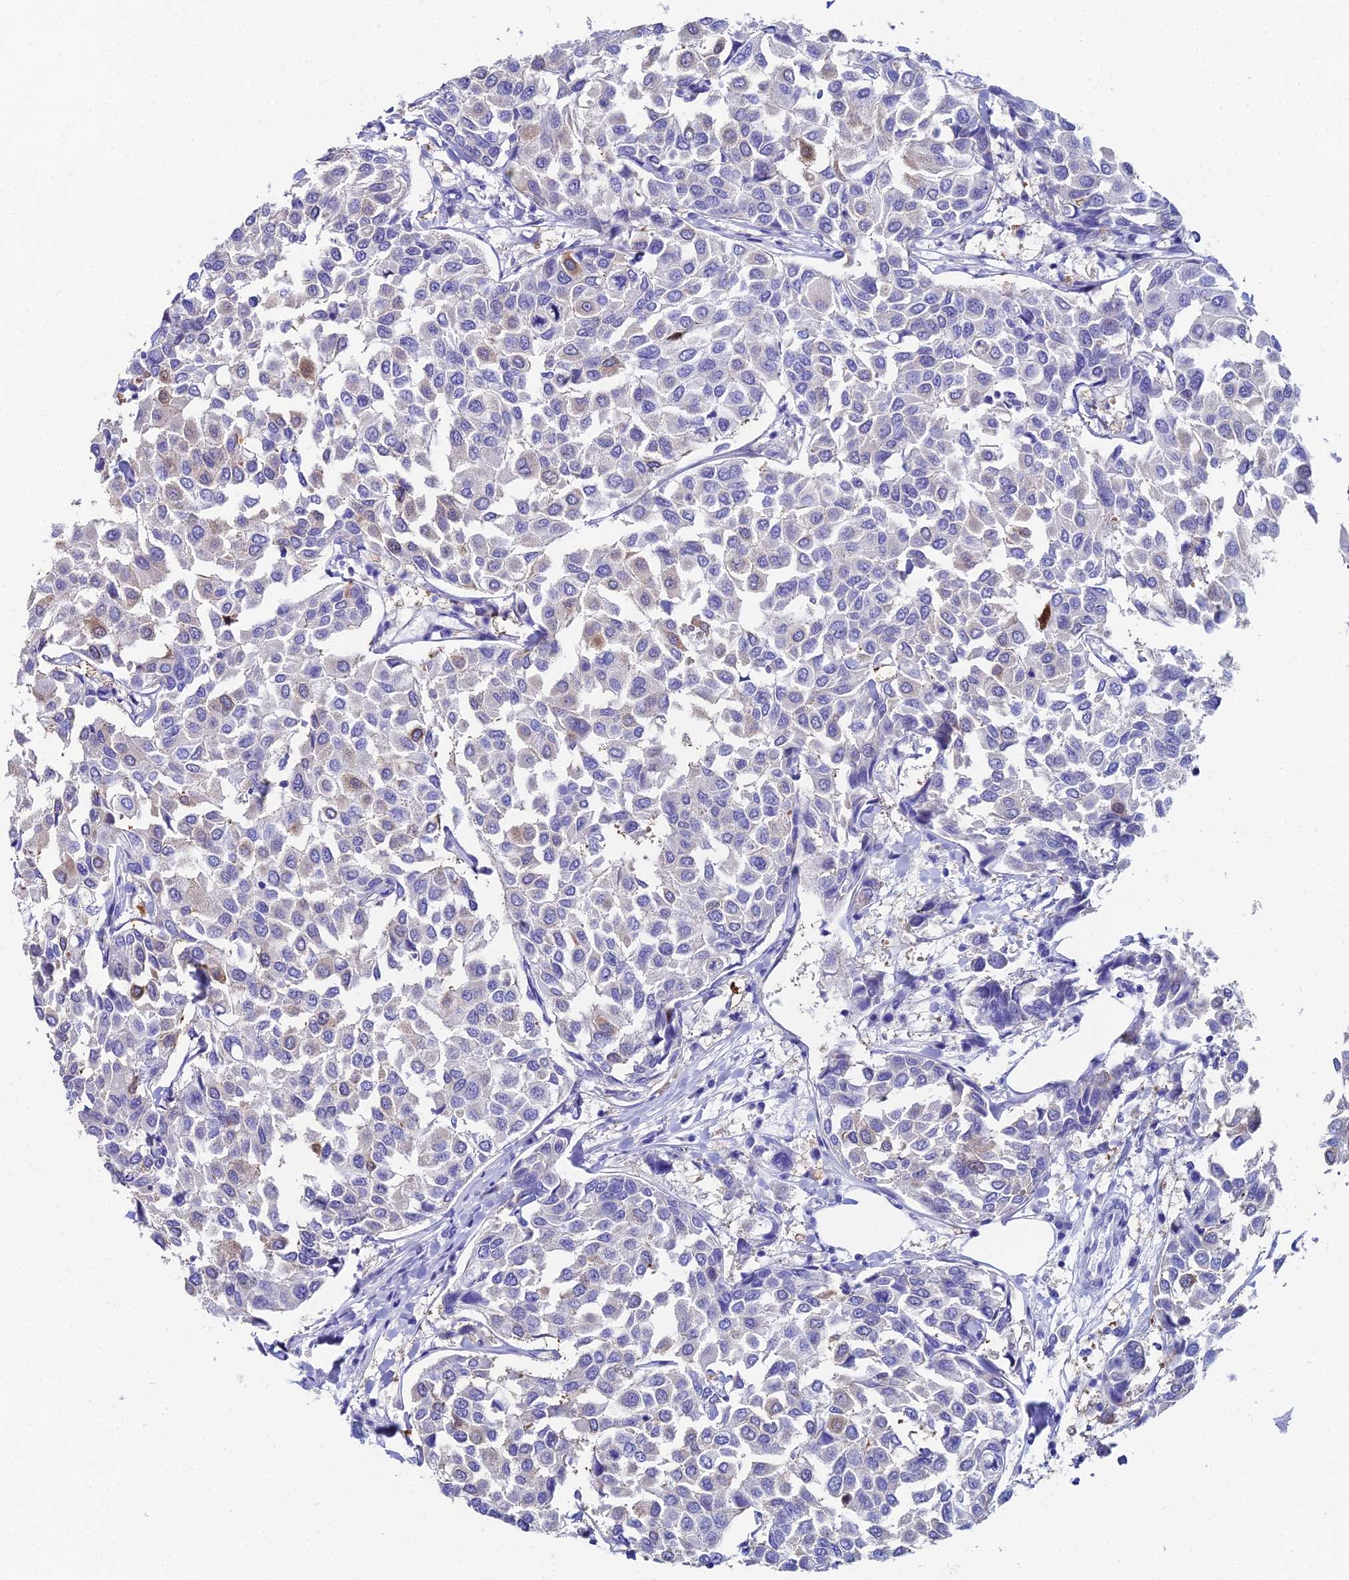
{"staining": {"intensity": "negative", "quantity": "none", "location": "none"}, "tissue": "breast cancer", "cell_type": "Tumor cells", "image_type": "cancer", "snomed": [{"axis": "morphology", "description": "Duct carcinoma"}, {"axis": "topography", "description": "Breast"}], "caption": "DAB immunohistochemical staining of human breast infiltrating ductal carcinoma exhibits no significant expression in tumor cells.", "gene": "HSPA1L", "patient": {"sex": "female", "age": 55}}